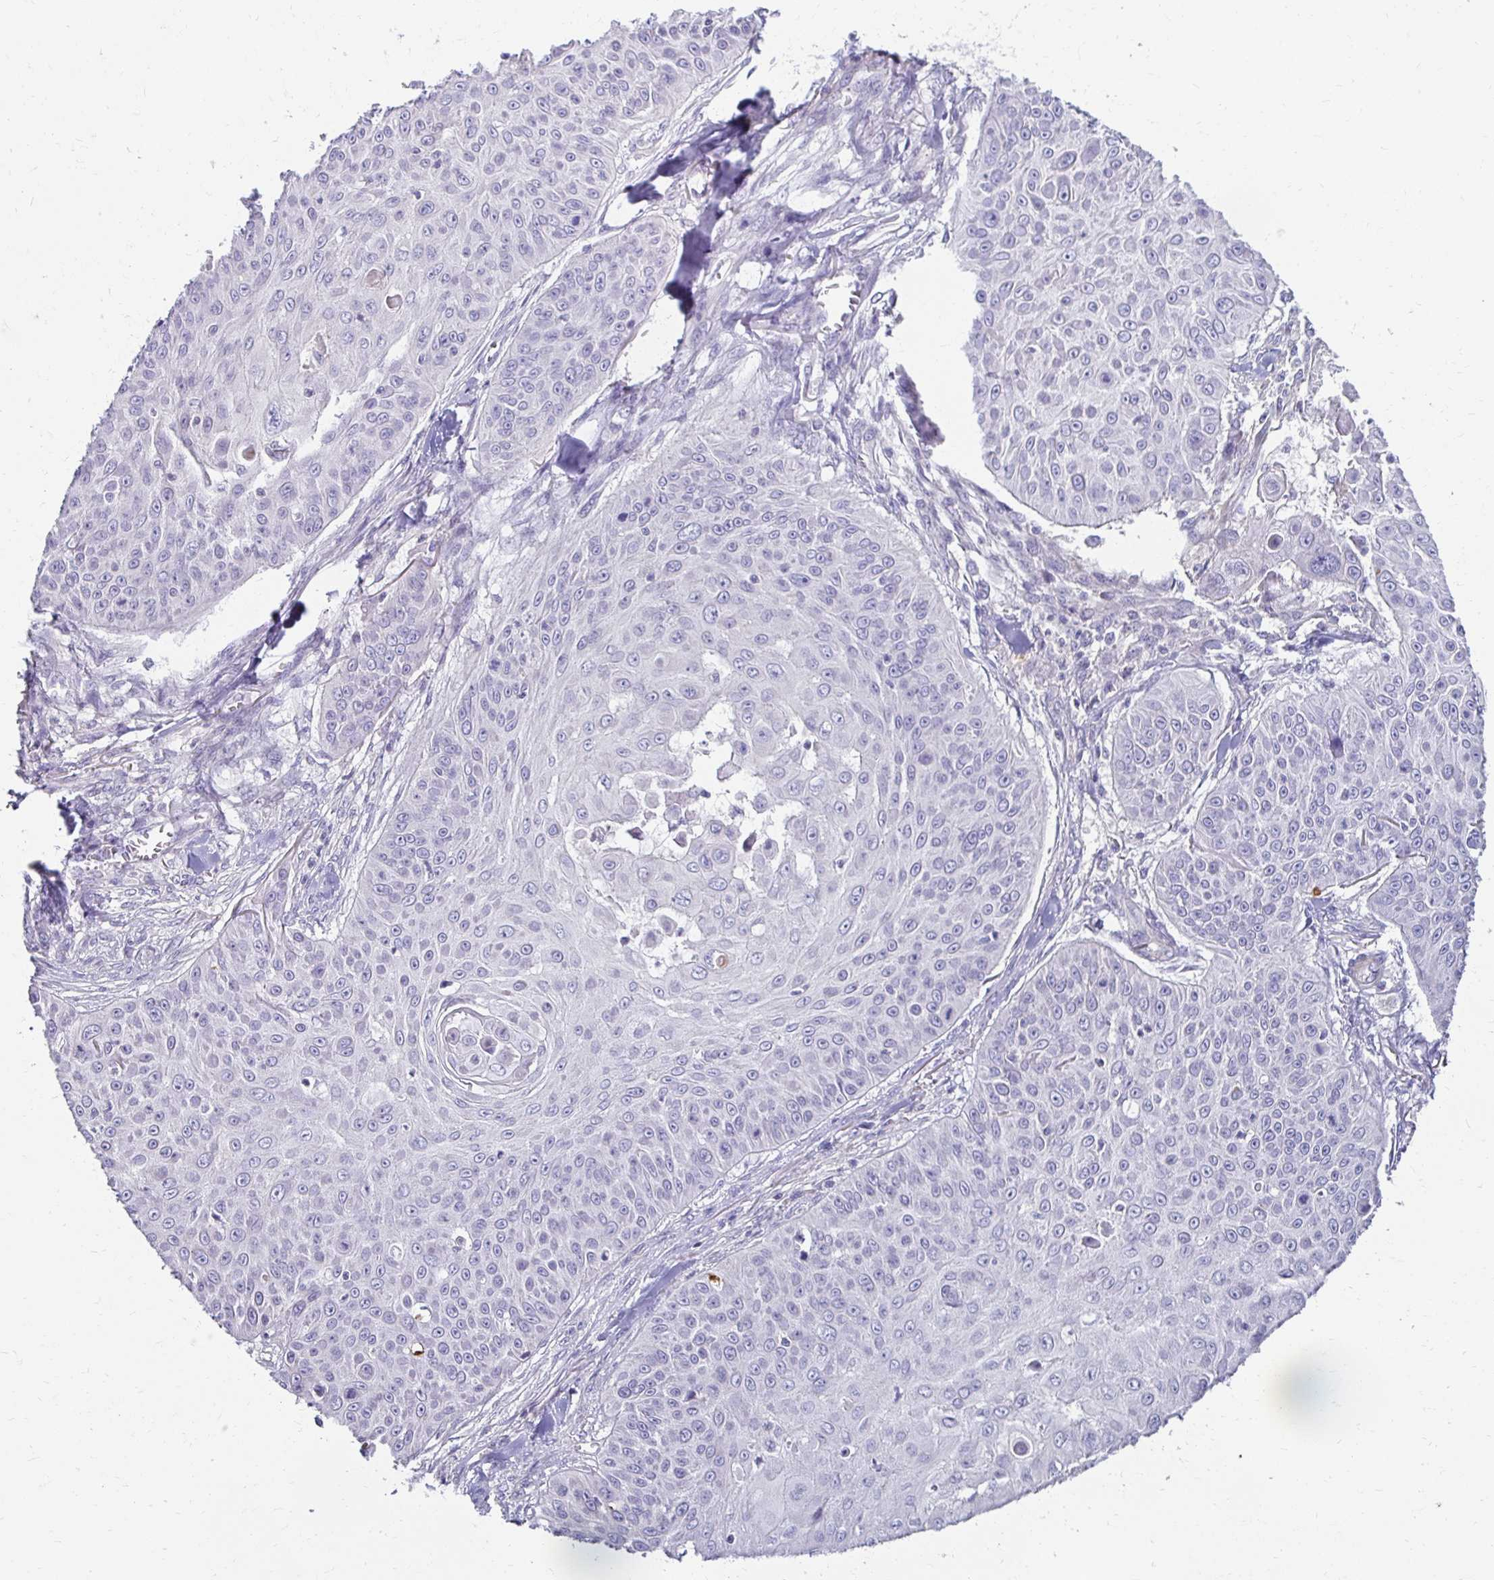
{"staining": {"intensity": "negative", "quantity": "none", "location": "none"}, "tissue": "skin cancer", "cell_type": "Tumor cells", "image_type": "cancer", "snomed": [{"axis": "morphology", "description": "Squamous cell carcinoma, NOS"}, {"axis": "topography", "description": "Skin"}], "caption": "Tumor cells show no significant protein staining in skin squamous cell carcinoma.", "gene": "AKAP6", "patient": {"sex": "male", "age": 82}}